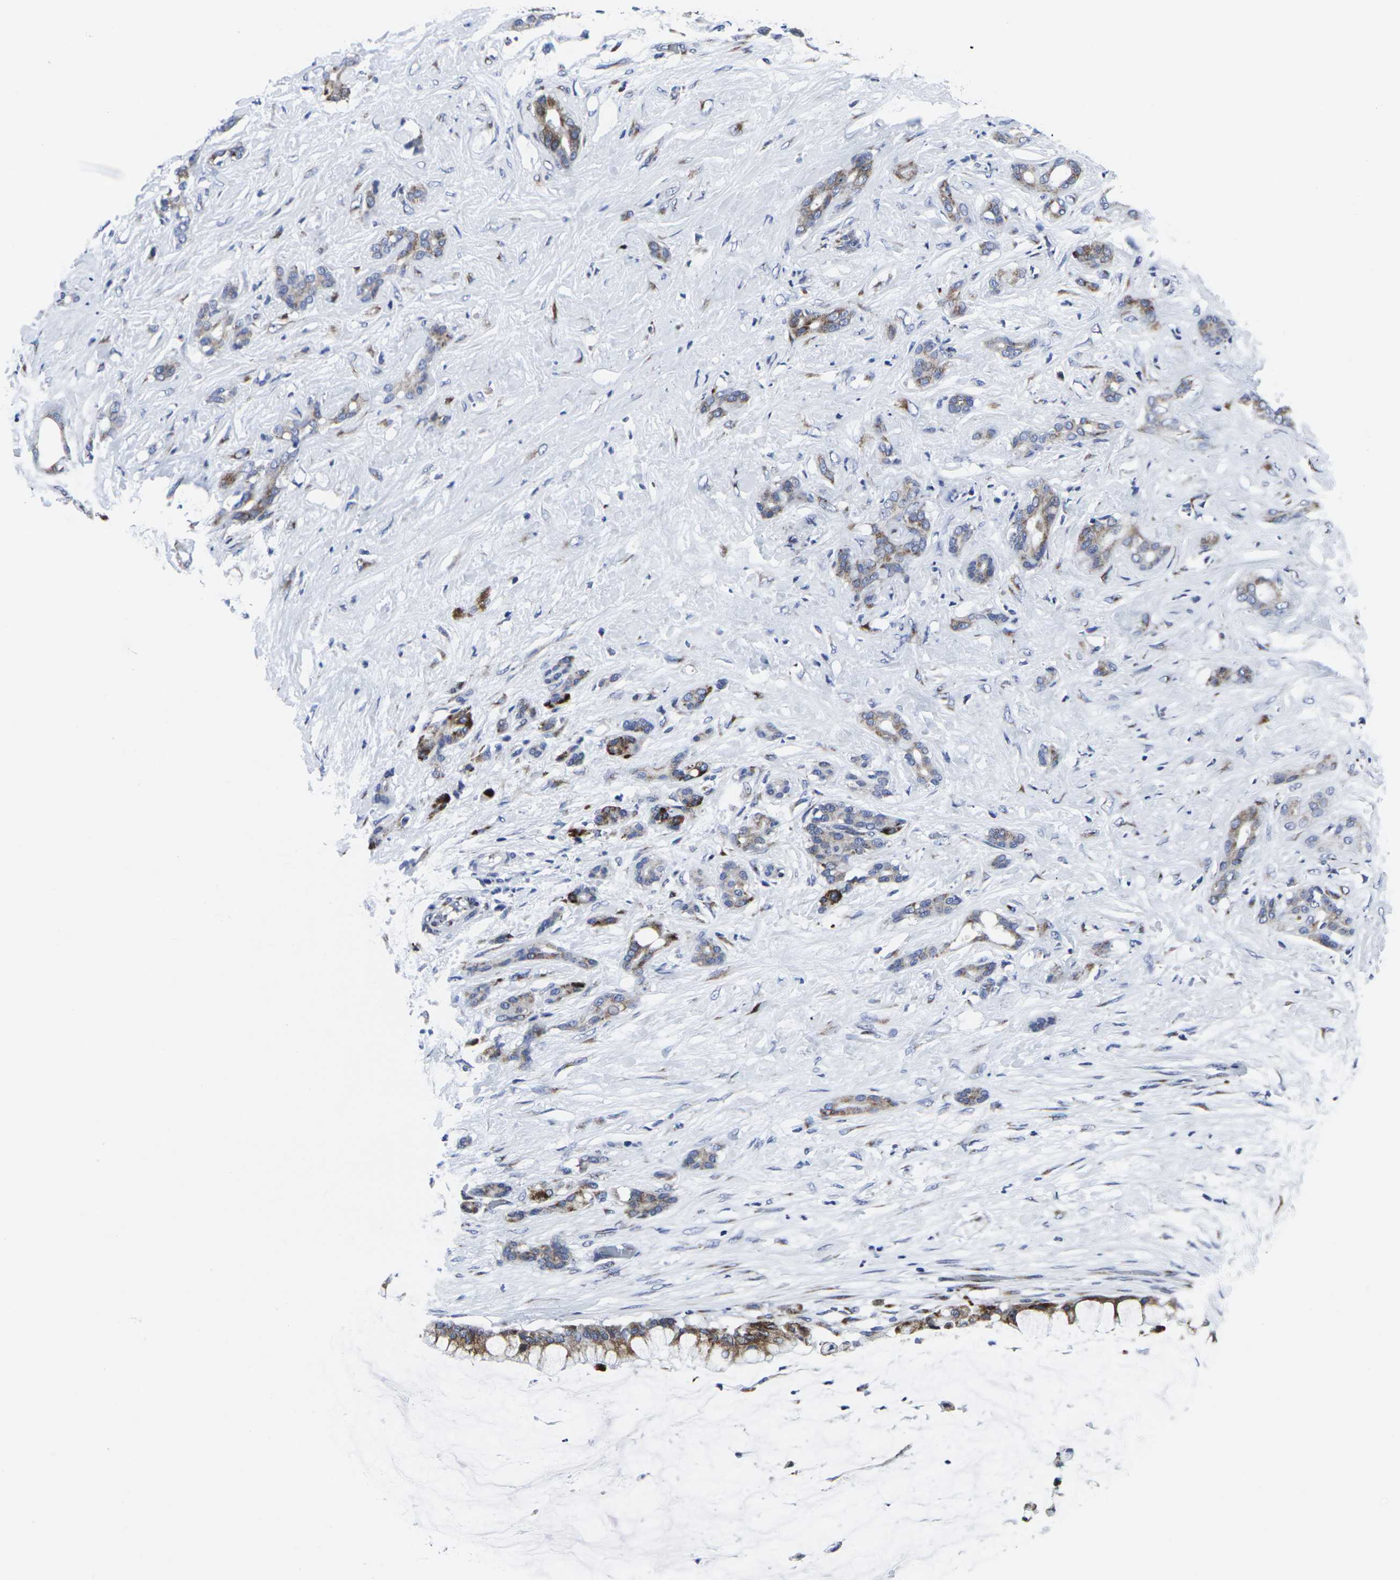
{"staining": {"intensity": "moderate", "quantity": ">75%", "location": "cytoplasmic/membranous"}, "tissue": "pancreatic cancer", "cell_type": "Tumor cells", "image_type": "cancer", "snomed": [{"axis": "morphology", "description": "Adenocarcinoma, NOS"}, {"axis": "topography", "description": "Pancreas"}], "caption": "Brown immunohistochemical staining in pancreatic adenocarcinoma exhibits moderate cytoplasmic/membranous positivity in about >75% of tumor cells.", "gene": "RPN1", "patient": {"sex": "male", "age": 41}}